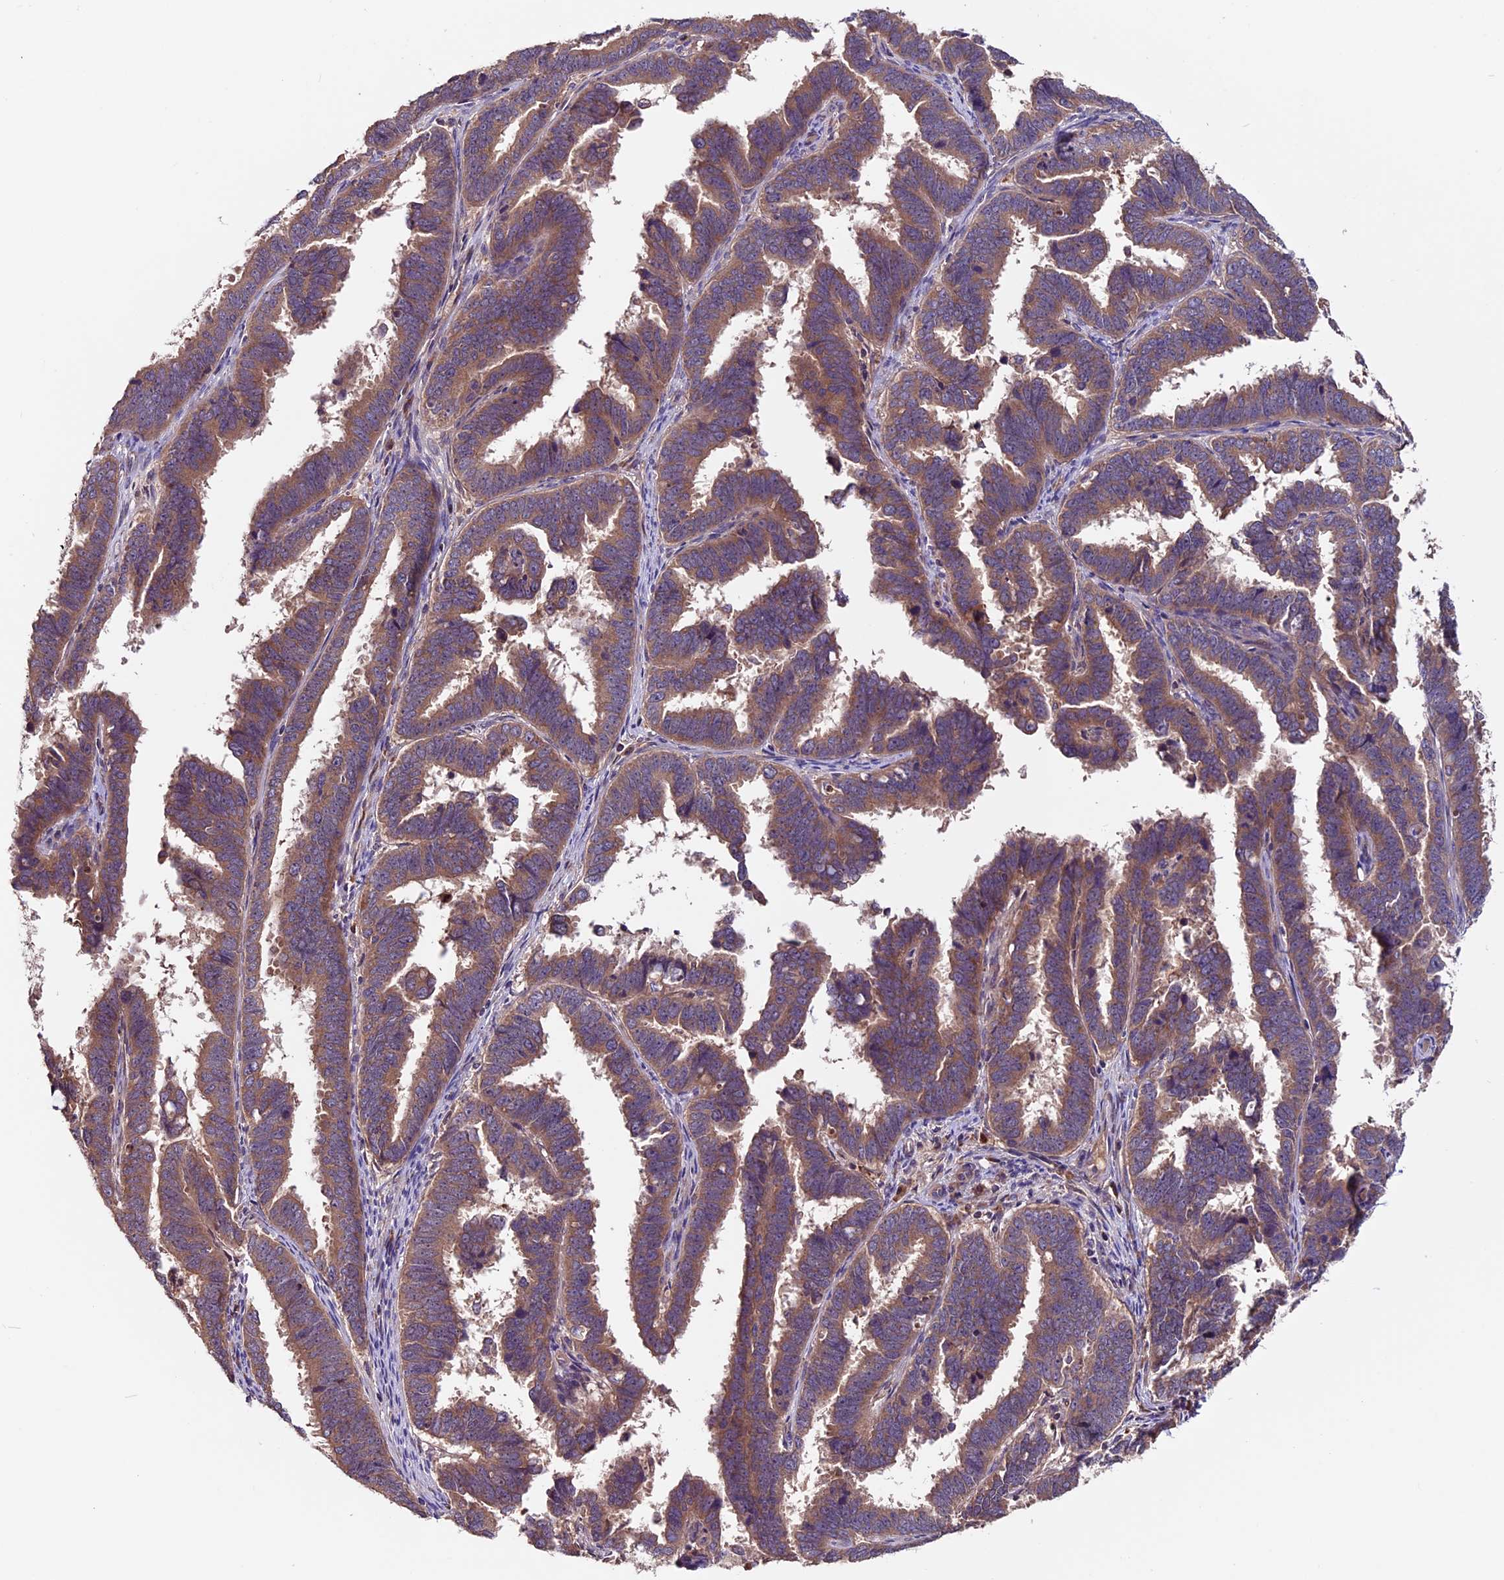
{"staining": {"intensity": "moderate", "quantity": ">75%", "location": "cytoplasmic/membranous"}, "tissue": "endometrial cancer", "cell_type": "Tumor cells", "image_type": "cancer", "snomed": [{"axis": "morphology", "description": "Adenocarcinoma, NOS"}, {"axis": "topography", "description": "Endometrium"}], "caption": "Human endometrial cancer stained for a protein (brown) shows moderate cytoplasmic/membranous positive staining in approximately >75% of tumor cells.", "gene": "ZNF598", "patient": {"sex": "female", "age": 75}}